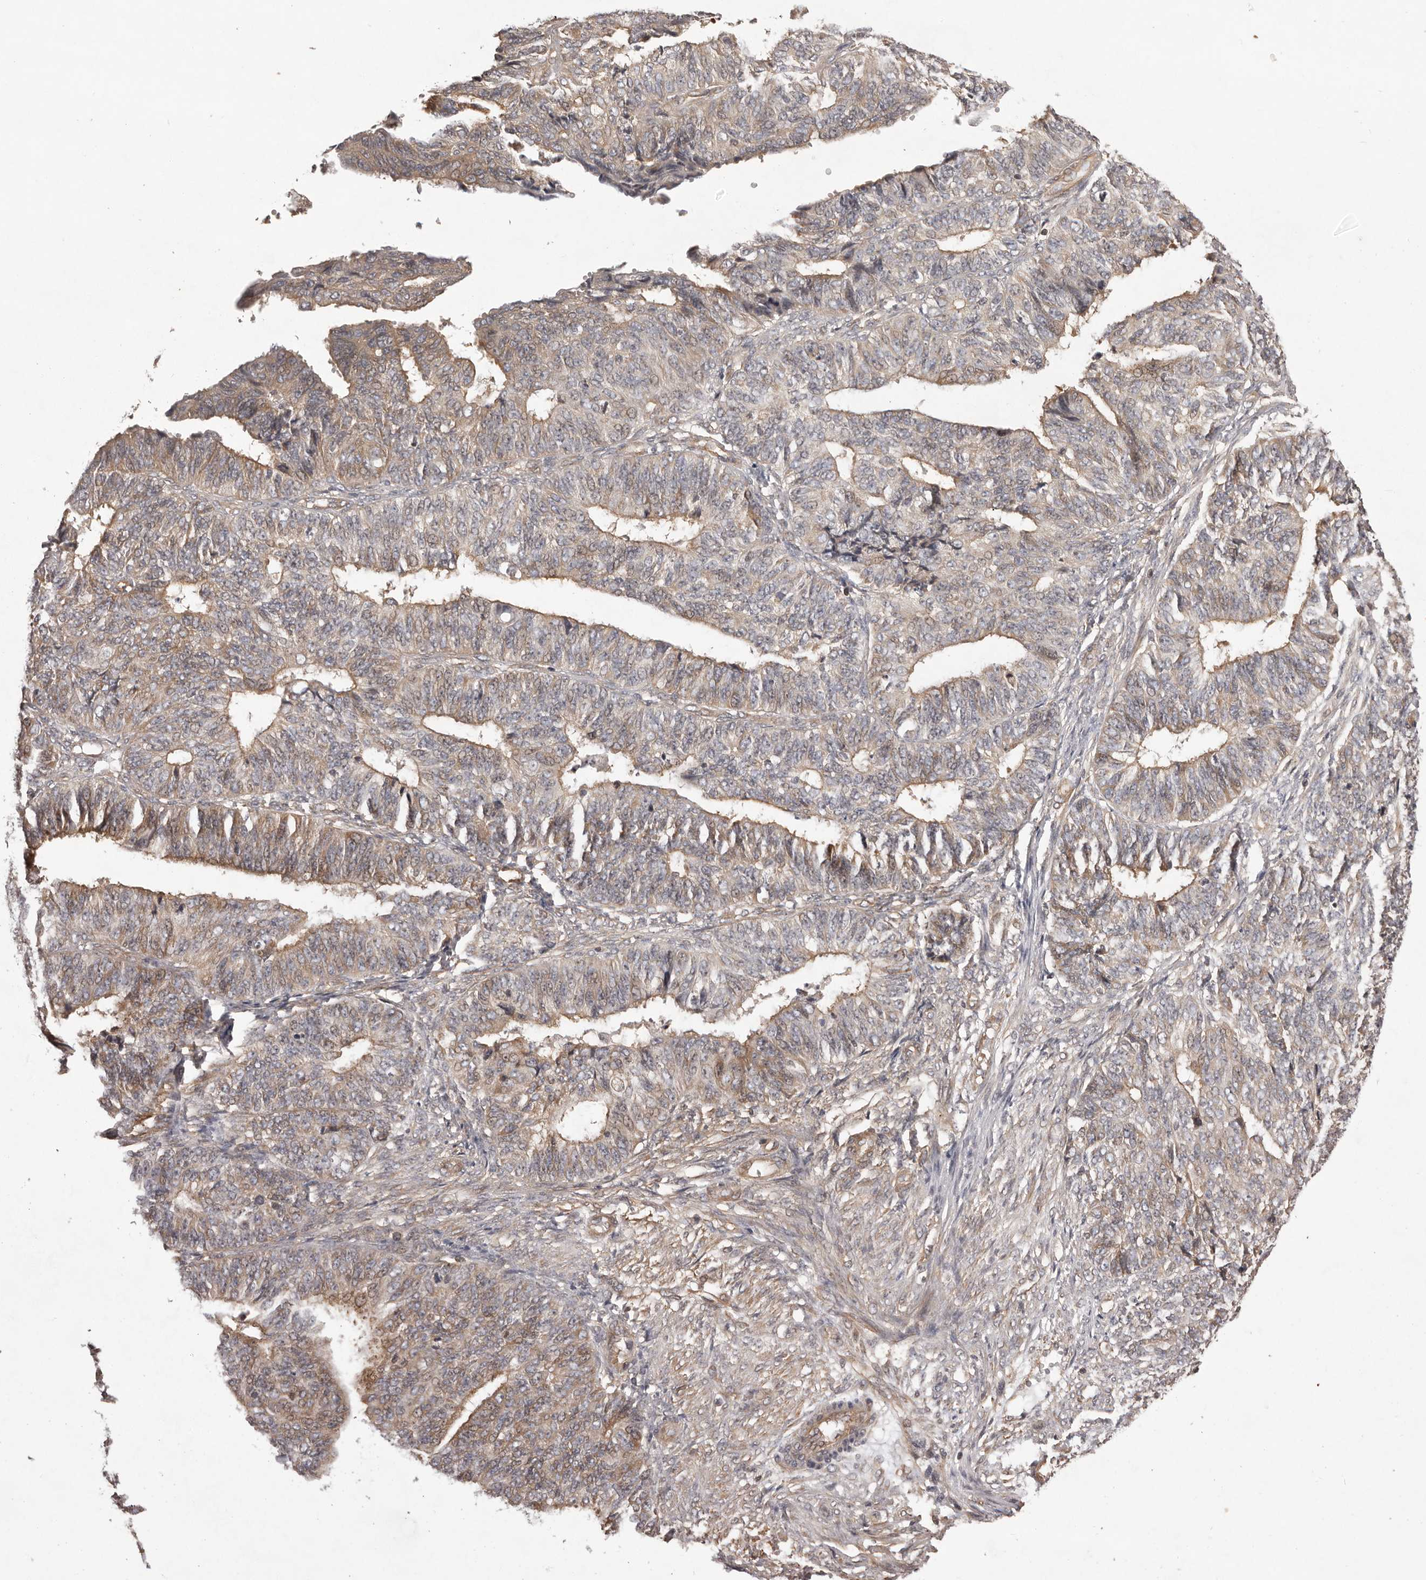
{"staining": {"intensity": "moderate", "quantity": "25%-75%", "location": "cytoplasmic/membranous"}, "tissue": "endometrial cancer", "cell_type": "Tumor cells", "image_type": "cancer", "snomed": [{"axis": "morphology", "description": "Adenocarcinoma, NOS"}, {"axis": "topography", "description": "Endometrium"}], "caption": "A brown stain labels moderate cytoplasmic/membranous positivity of a protein in human endometrial cancer (adenocarcinoma) tumor cells. Using DAB (brown) and hematoxylin (blue) stains, captured at high magnification using brightfield microscopy.", "gene": "NFKBIA", "patient": {"sex": "female", "age": 32}}